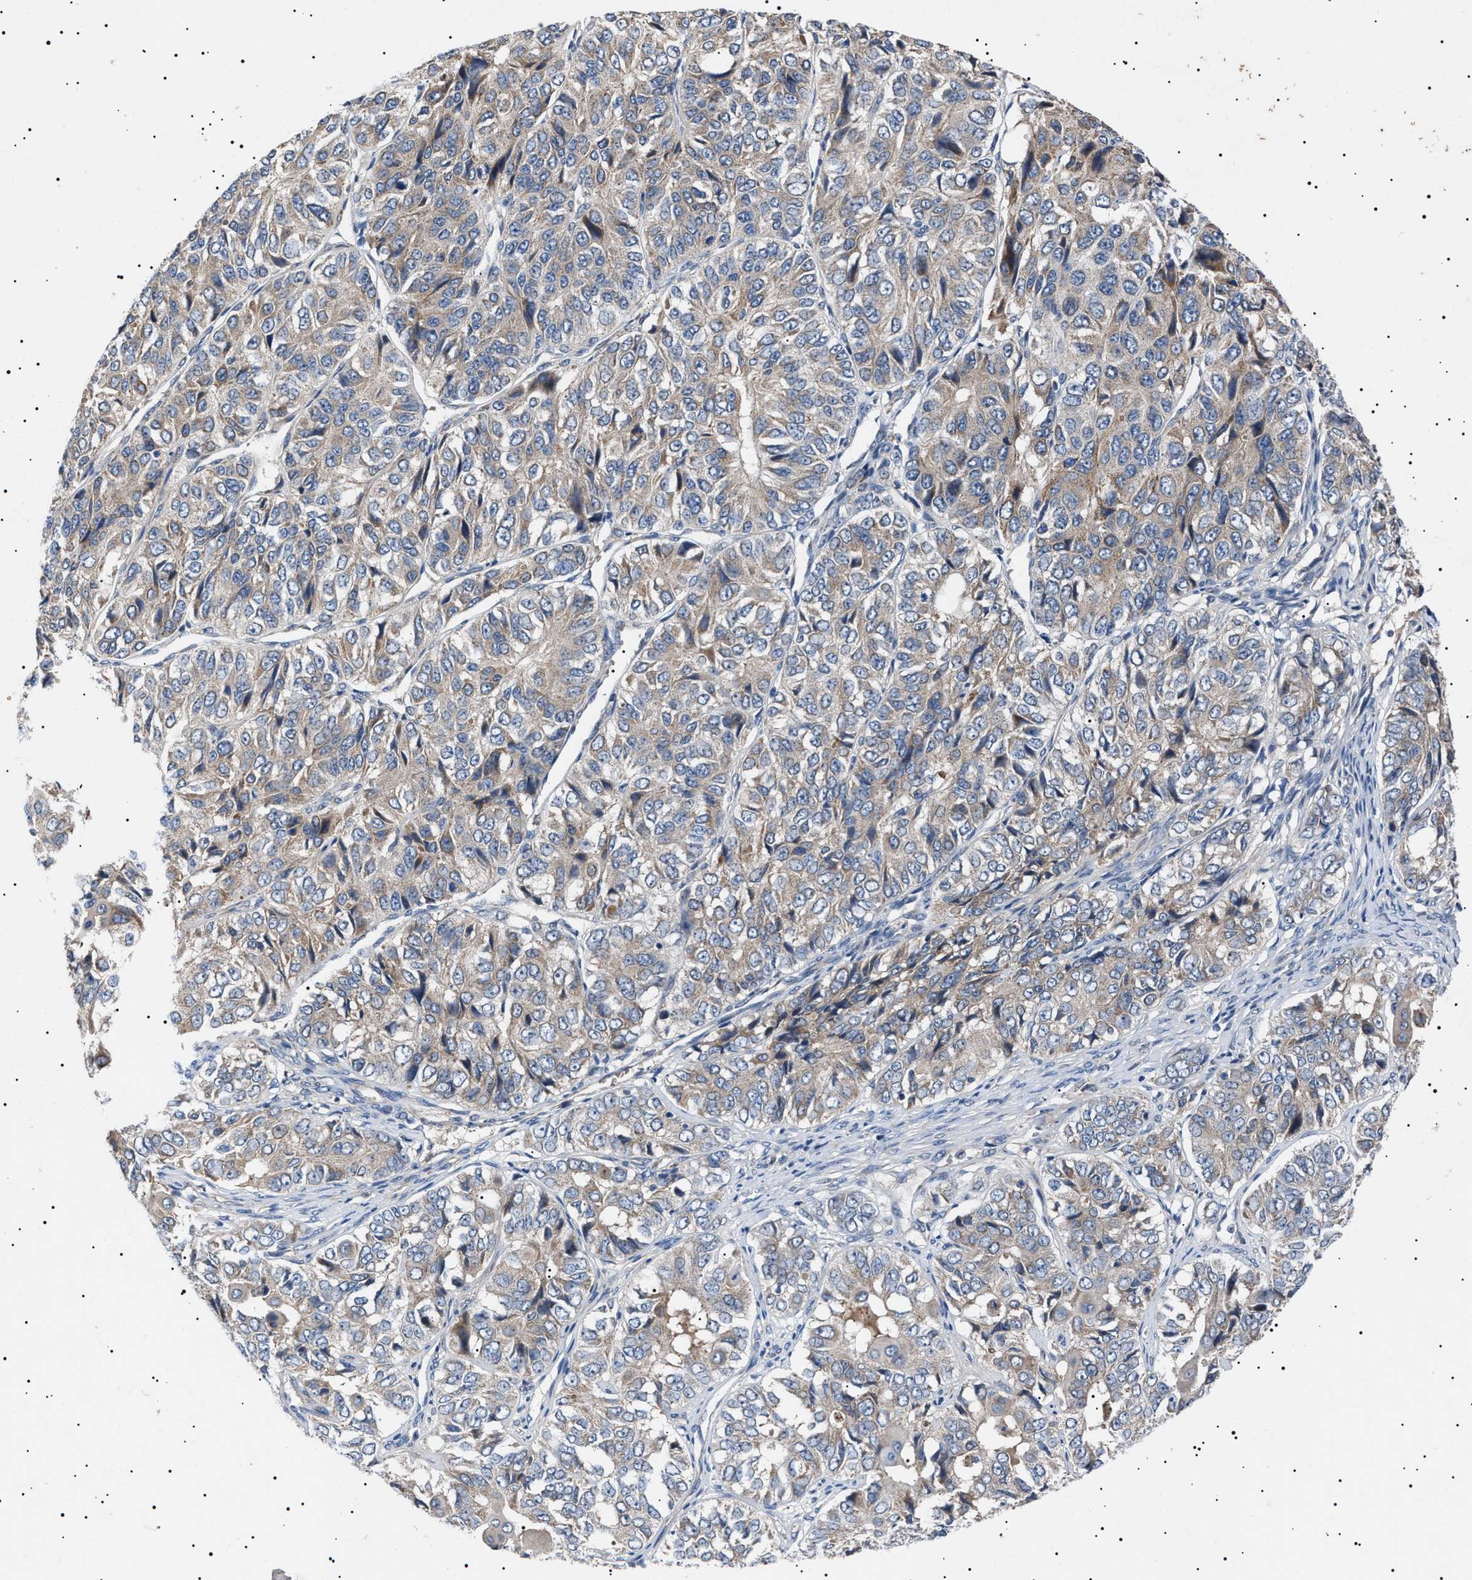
{"staining": {"intensity": "weak", "quantity": "<25%", "location": "cytoplasmic/membranous"}, "tissue": "ovarian cancer", "cell_type": "Tumor cells", "image_type": "cancer", "snomed": [{"axis": "morphology", "description": "Carcinoma, endometroid"}, {"axis": "topography", "description": "Ovary"}], "caption": "Immunohistochemical staining of human ovarian endometroid carcinoma displays no significant staining in tumor cells.", "gene": "PTRH1", "patient": {"sex": "female", "age": 51}}